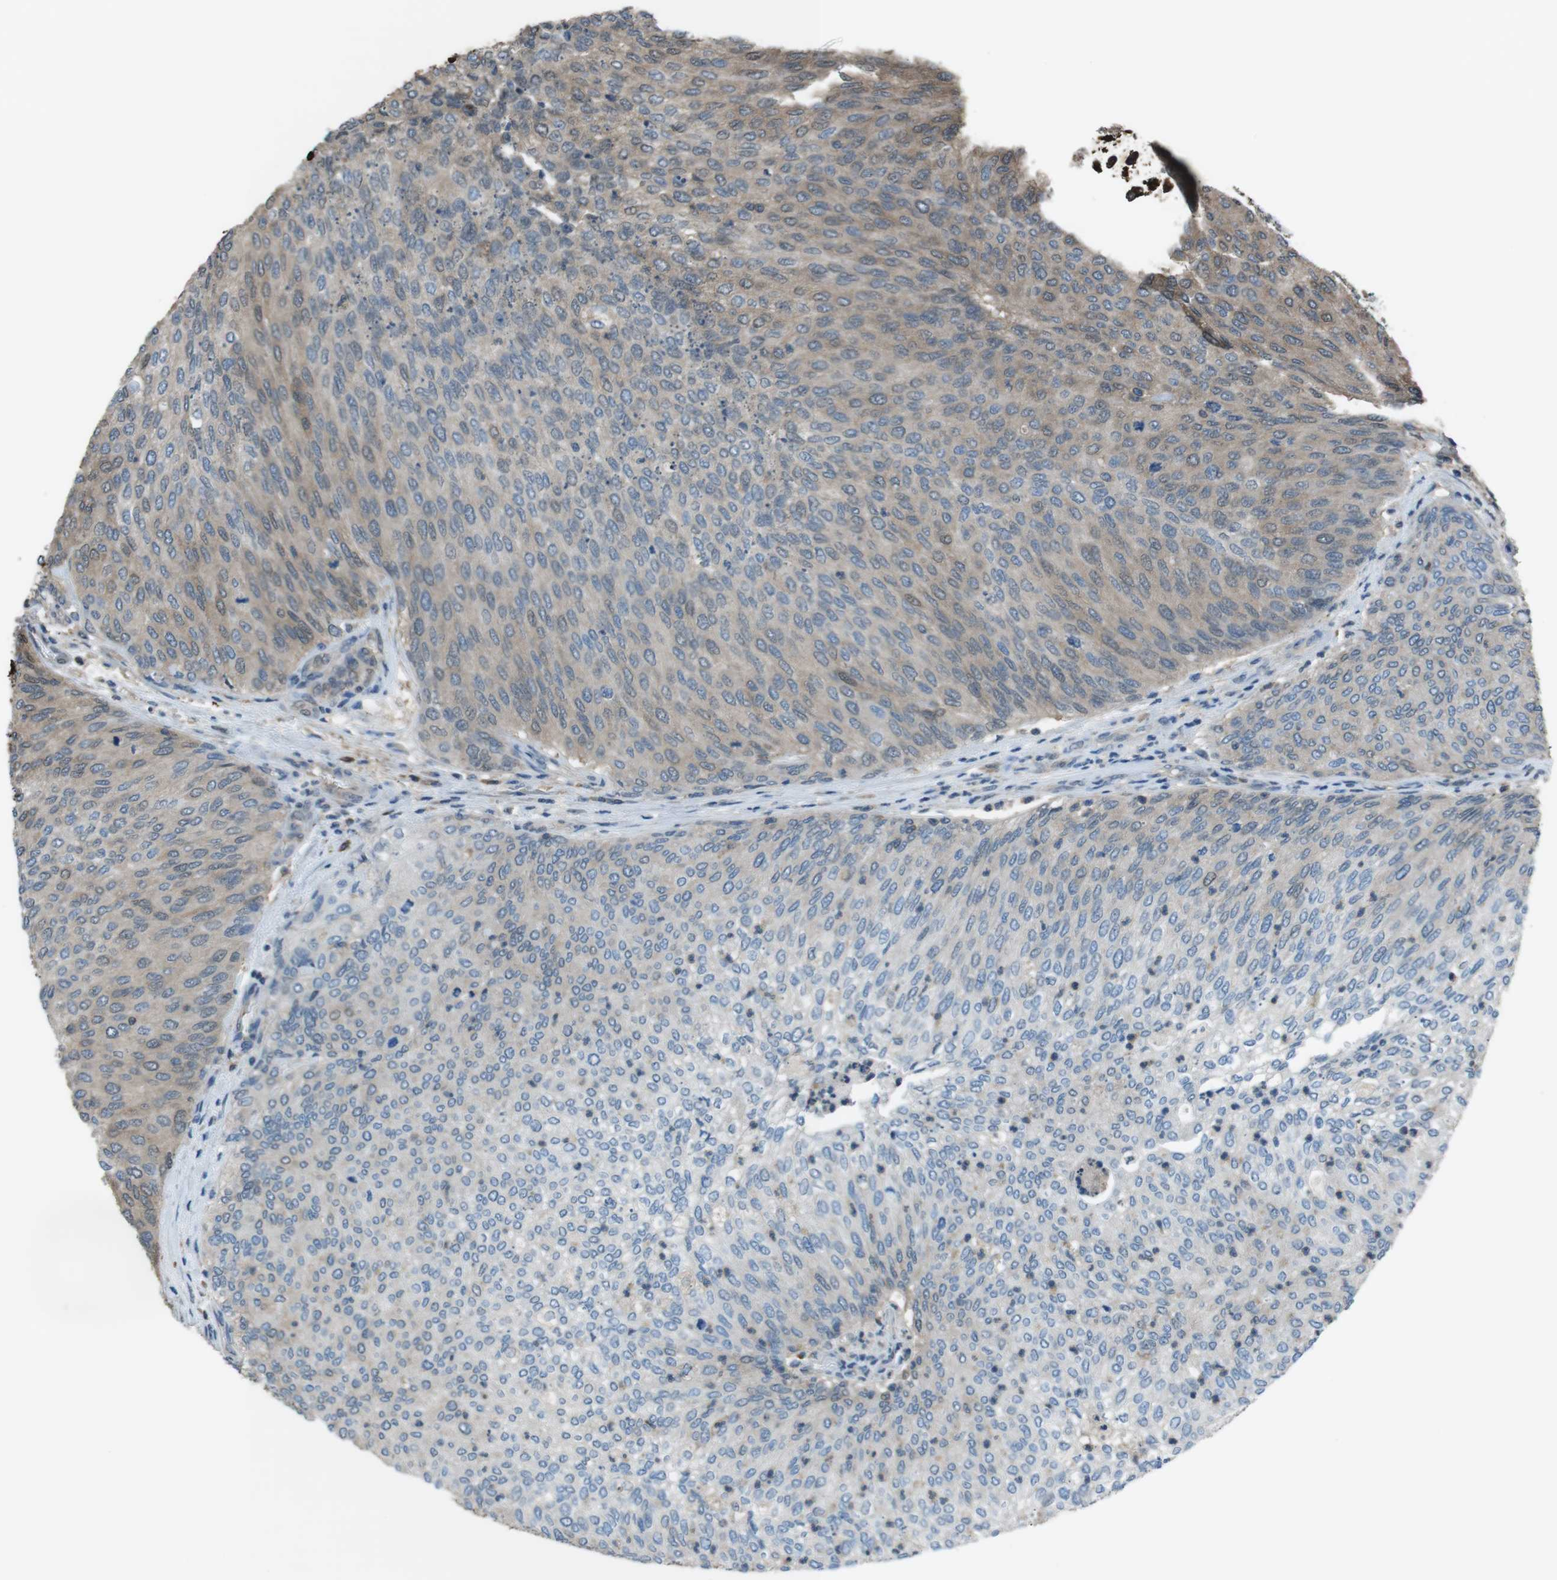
{"staining": {"intensity": "weak", "quantity": "25%-75%", "location": "cytoplasmic/membranous"}, "tissue": "urothelial cancer", "cell_type": "Tumor cells", "image_type": "cancer", "snomed": [{"axis": "morphology", "description": "Urothelial carcinoma, Low grade"}, {"axis": "topography", "description": "Urinary bladder"}], "caption": "Immunohistochemistry (IHC) of human urothelial cancer displays low levels of weak cytoplasmic/membranous expression in about 25%-75% of tumor cells.", "gene": "TWSG1", "patient": {"sex": "female", "age": 79}}